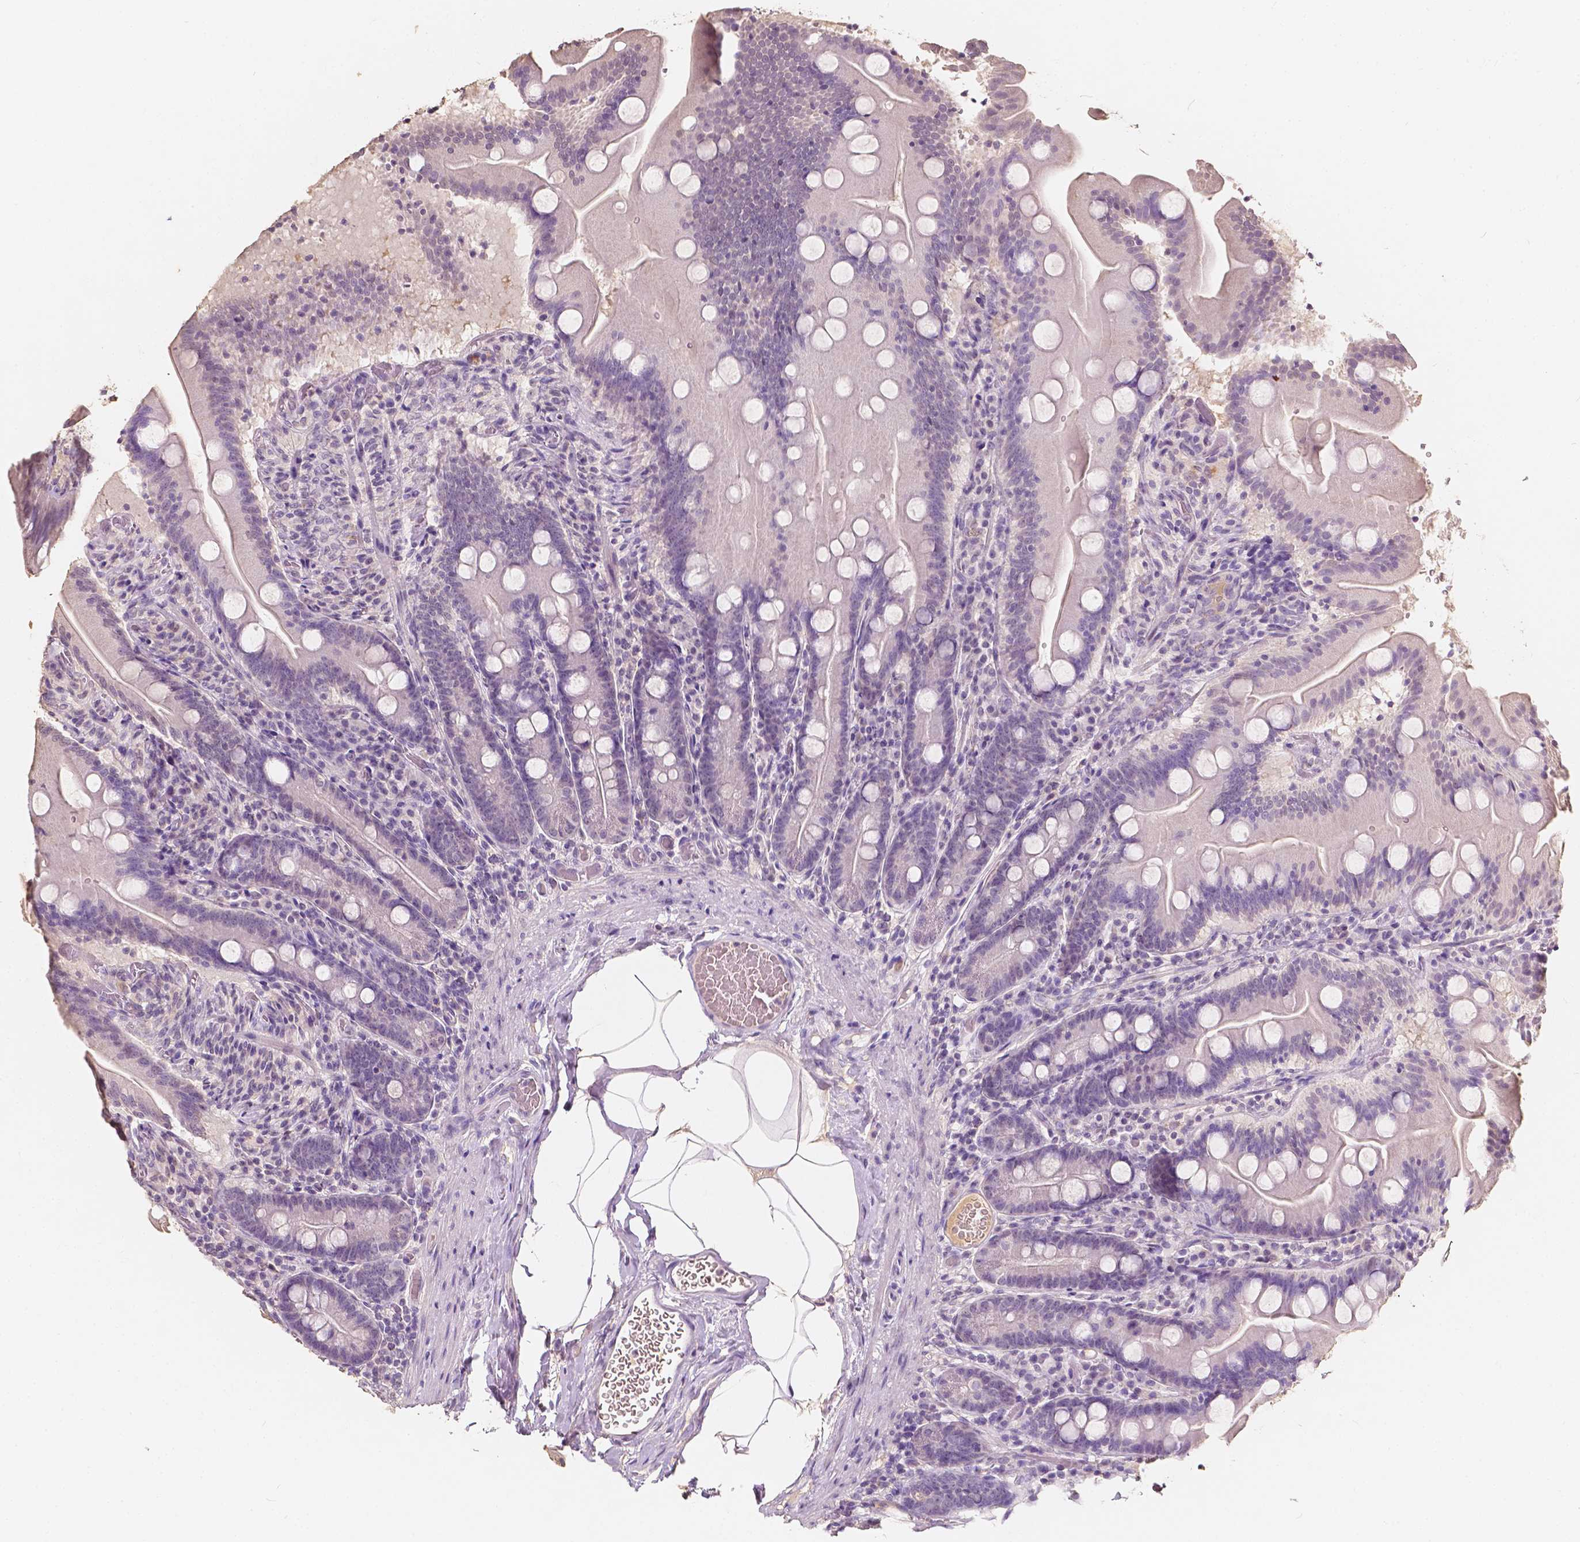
{"staining": {"intensity": "negative", "quantity": "none", "location": "none"}, "tissue": "small intestine", "cell_type": "Glandular cells", "image_type": "normal", "snomed": [{"axis": "morphology", "description": "Normal tissue, NOS"}, {"axis": "topography", "description": "Small intestine"}], "caption": "Glandular cells show no significant staining in normal small intestine. (DAB (3,3'-diaminobenzidine) IHC, high magnification).", "gene": "SOX15", "patient": {"sex": "male", "age": 37}}